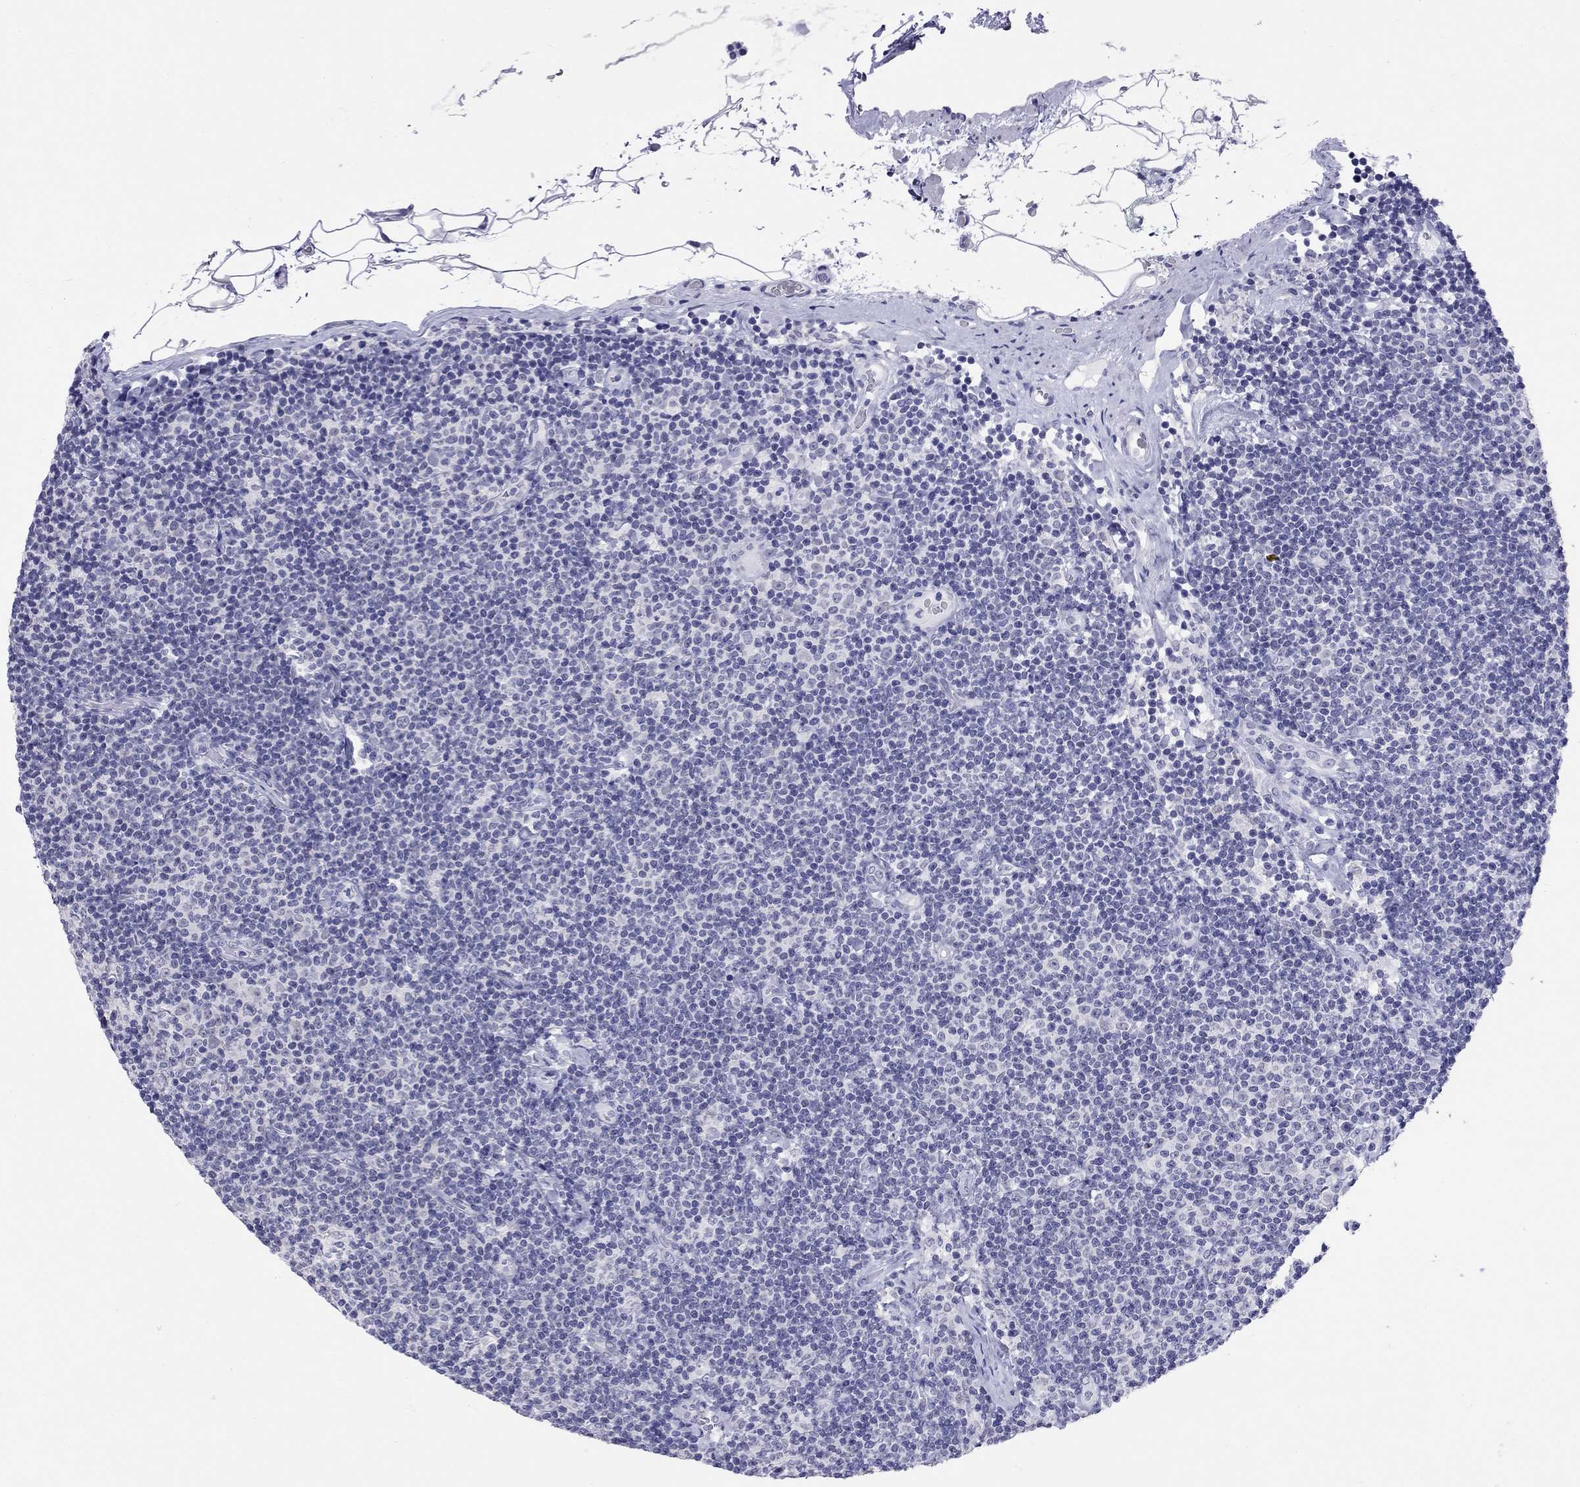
{"staining": {"intensity": "negative", "quantity": "none", "location": "none"}, "tissue": "lymphoma", "cell_type": "Tumor cells", "image_type": "cancer", "snomed": [{"axis": "morphology", "description": "Malignant lymphoma, non-Hodgkin's type, Low grade"}, {"axis": "topography", "description": "Lymph node"}], "caption": "Immunohistochemistry (IHC) image of neoplastic tissue: human malignant lymphoma, non-Hodgkin's type (low-grade) stained with DAB demonstrates no significant protein positivity in tumor cells.", "gene": "ARMC12", "patient": {"sex": "male", "age": 81}}